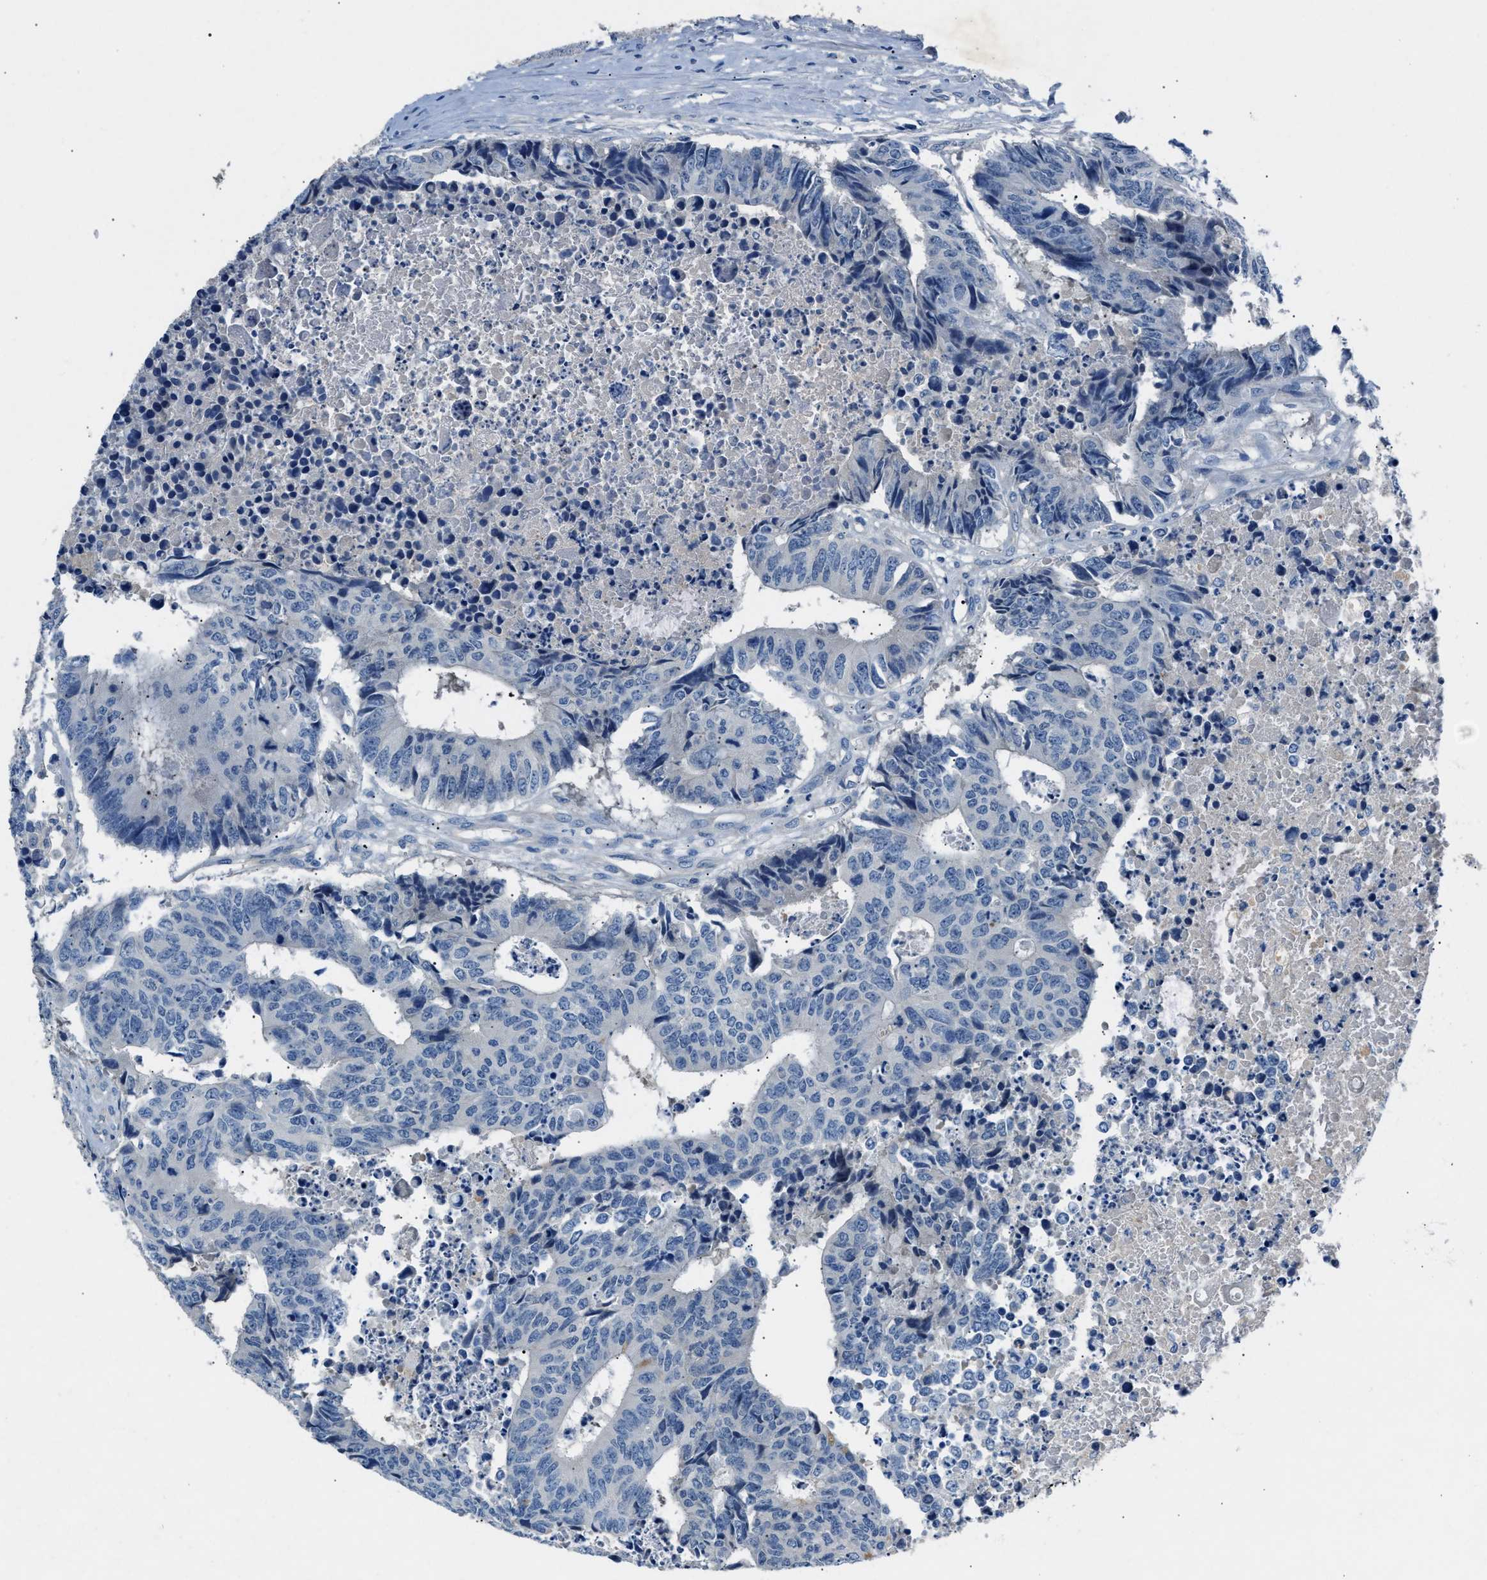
{"staining": {"intensity": "negative", "quantity": "none", "location": "none"}, "tissue": "colorectal cancer", "cell_type": "Tumor cells", "image_type": "cancer", "snomed": [{"axis": "morphology", "description": "Adenocarcinoma, NOS"}, {"axis": "topography", "description": "Rectum"}], "caption": "DAB immunohistochemical staining of adenocarcinoma (colorectal) reveals no significant positivity in tumor cells.", "gene": "DNAAF5", "patient": {"sex": "male", "age": 84}}